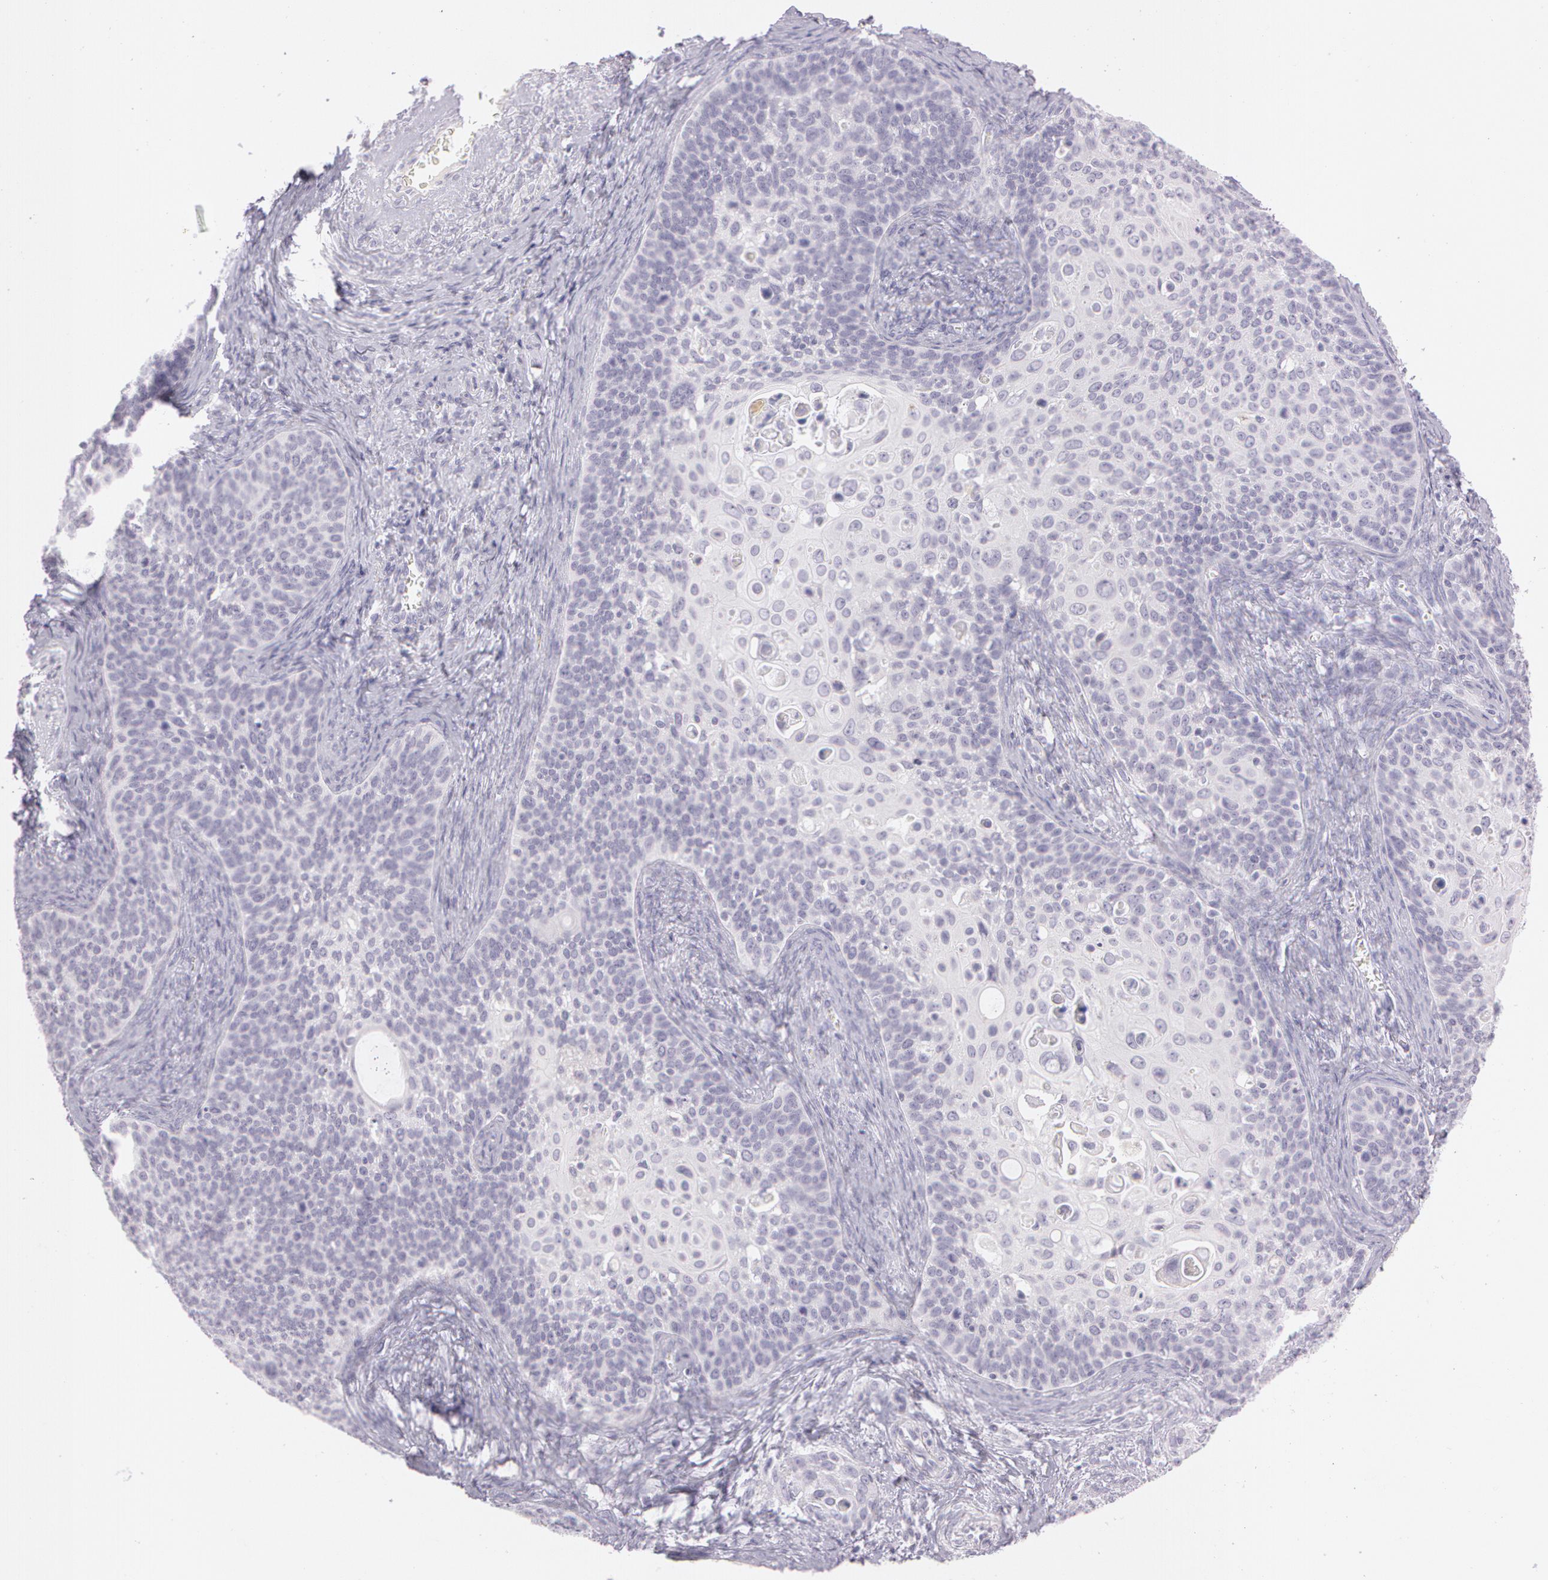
{"staining": {"intensity": "negative", "quantity": "none", "location": "none"}, "tissue": "cervical cancer", "cell_type": "Tumor cells", "image_type": "cancer", "snomed": [{"axis": "morphology", "description": "Squamous cell carcinoma, NOS"}, {"axis": "topography", "description": "Cervix"}], "caption": "Immunohistochemistry image of neoplastic tissue: human cervical cancer (squamous cell carcinoma) stained with DAB shows no significant protein positivity in tumor cells.", "gene": "OTC", "patient": {"sex": "female", "age": 33}}